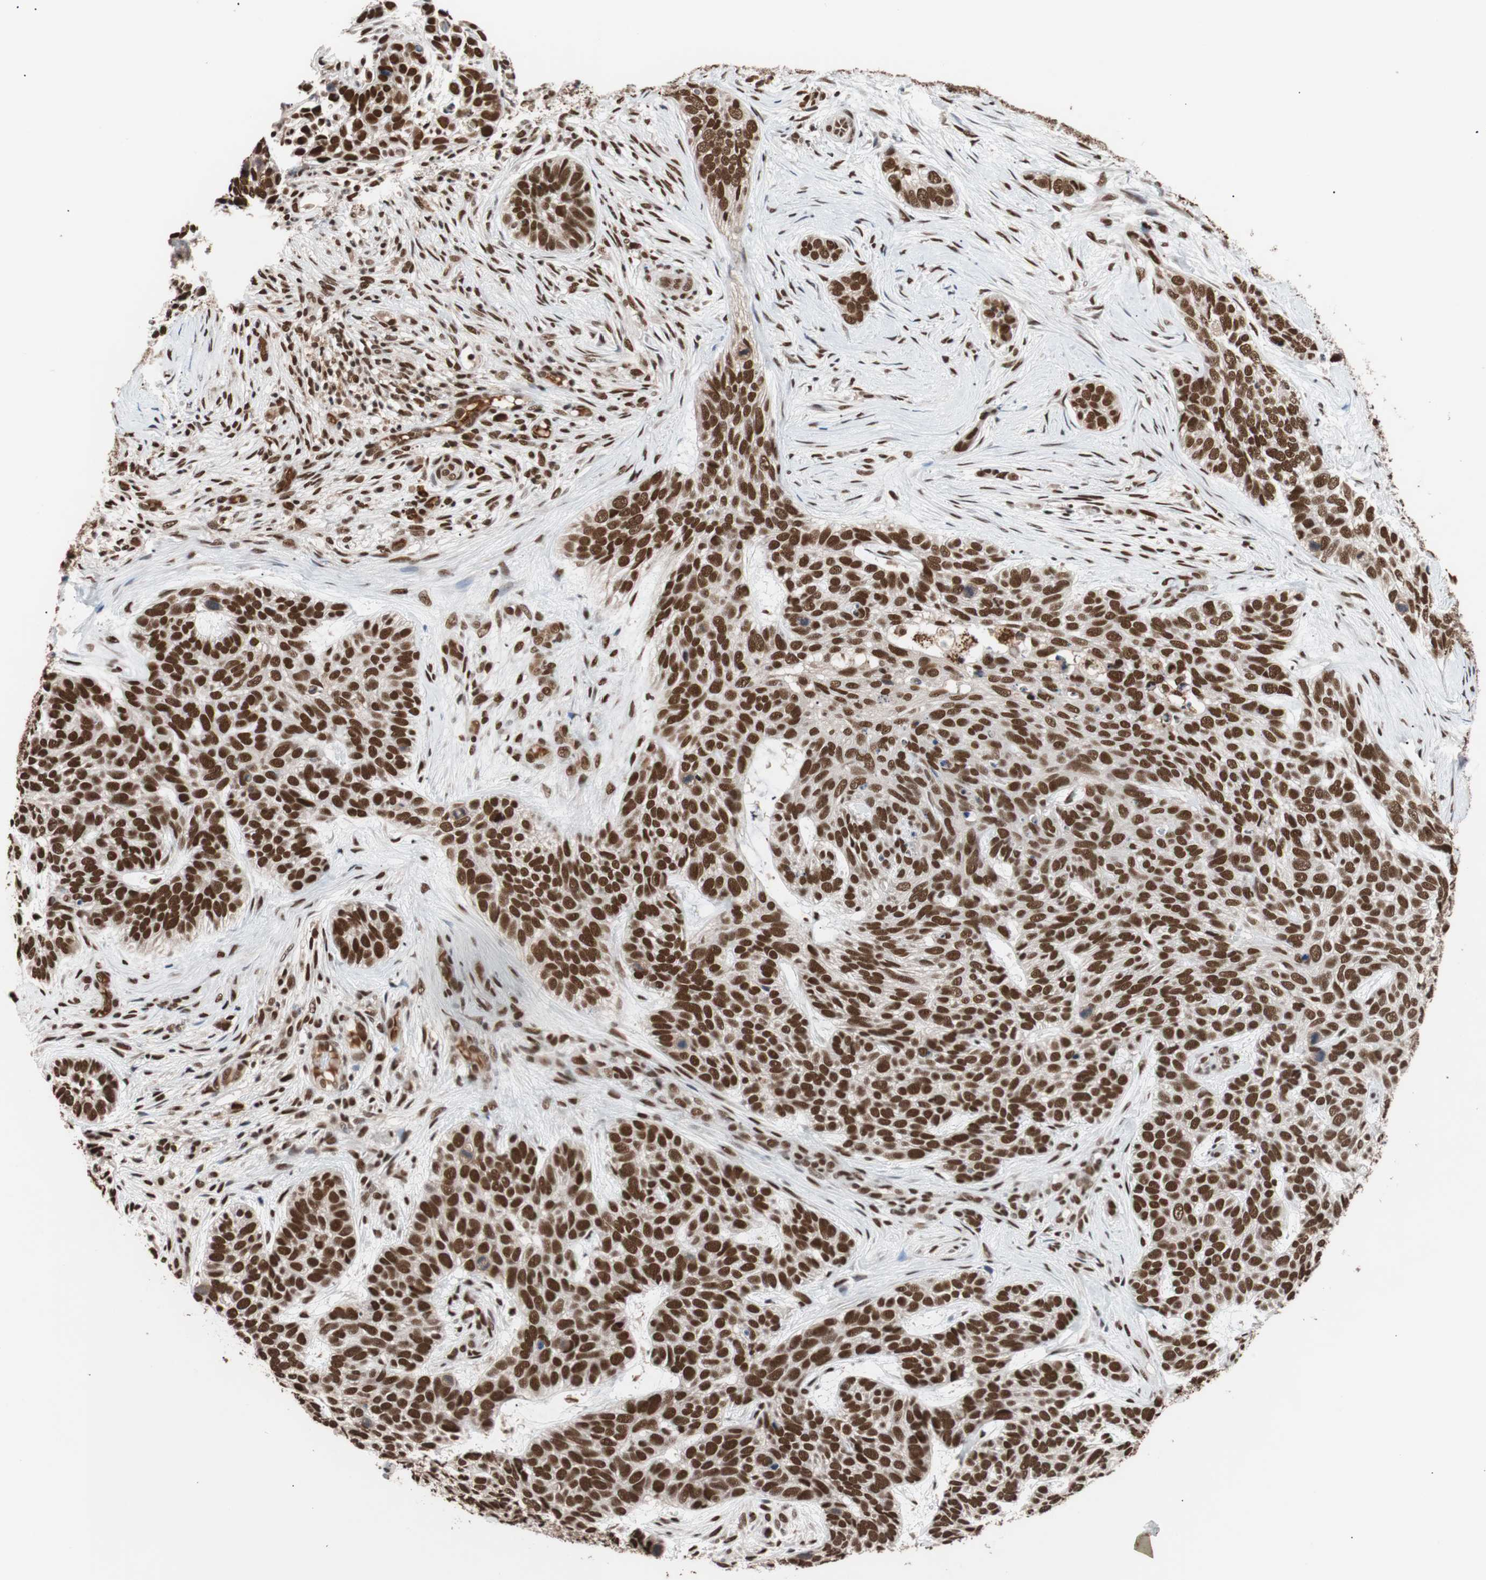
{"staining": {"intensity": "strong", "quantity": ">75%", "location": "nuclear"}, "tissue": "skin cancer", "cell_type": "Tumor cells", "image_type": "cancer", "snomed": [{"axis": "morphology", "description": "Basal cell carcinoma"}, {"axis": "topography", "description": "Skin"}], "caption": "Protein staining displays strong nuclear expression in approximately >75% of tumor cells in skin cancer.", "gene": "CHAMP1", "patient": {"sex": "male", "age": 87}}